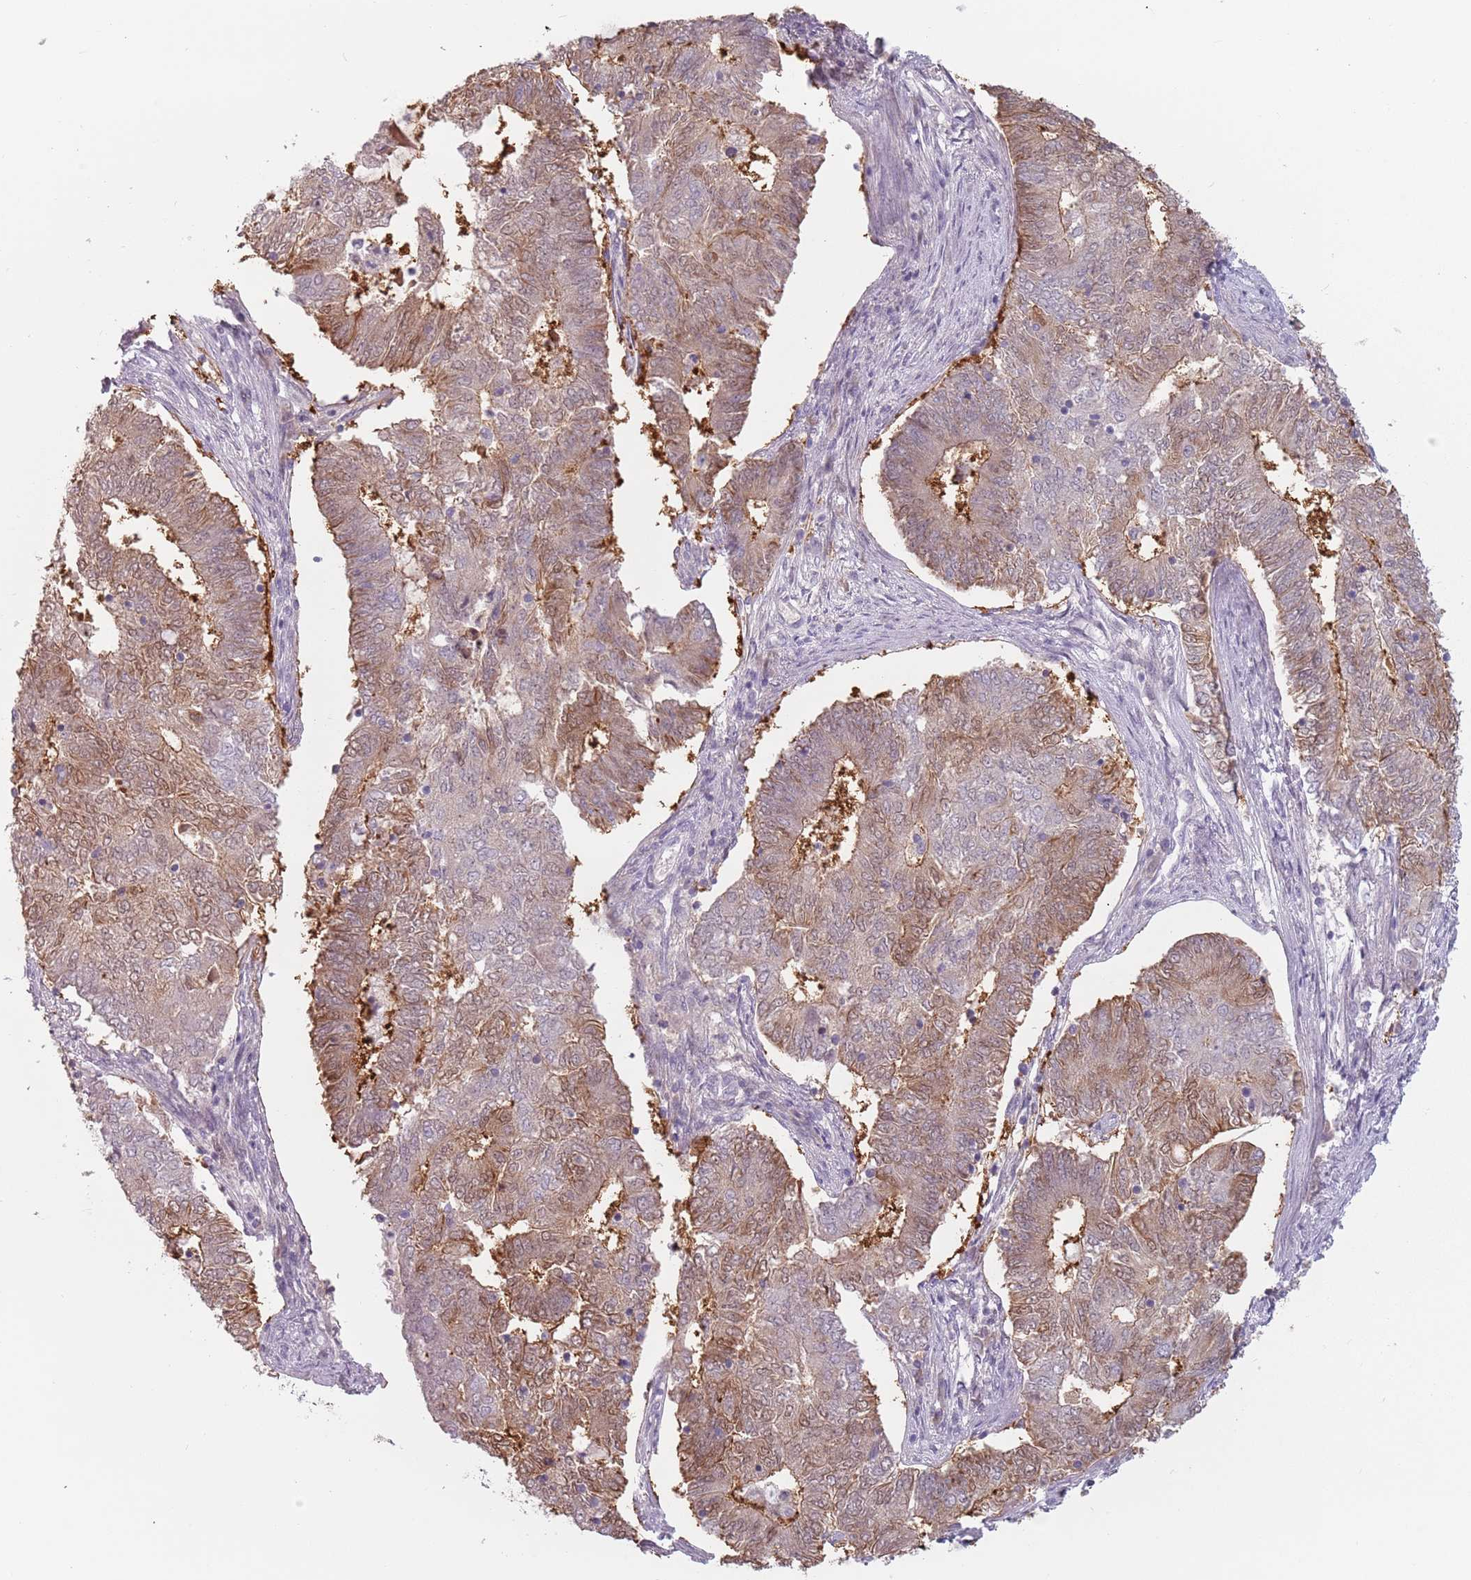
{"staining": {"intensity": "moderate", "quantity": "25%-75%", "location": "cytoplasmic/membranous,nuclear"}, "tissue": "endometrial cancer", "cell_type": "Tumor cells", "image_type": "cancer", "snomed": [{"axis": "morphology", "description": "Adenocarcinoma, NOS"}, {"axis": "topography", "description": "Endometrium"}], "caption": "Immunohistochemical staining of endometrial cancer (adenocarcinoma) demonstrates medium levels of moderate cytoplasmic/membranous and nuclear protein expression in about 25%-75% of tumor cells. The protein is stained brown, and the nuclei are stained in blue (DAB IHC with brightfield microscopy, high magnification).", "gene": "CEP19", "patient": {"sex": "female", "age": 62}}